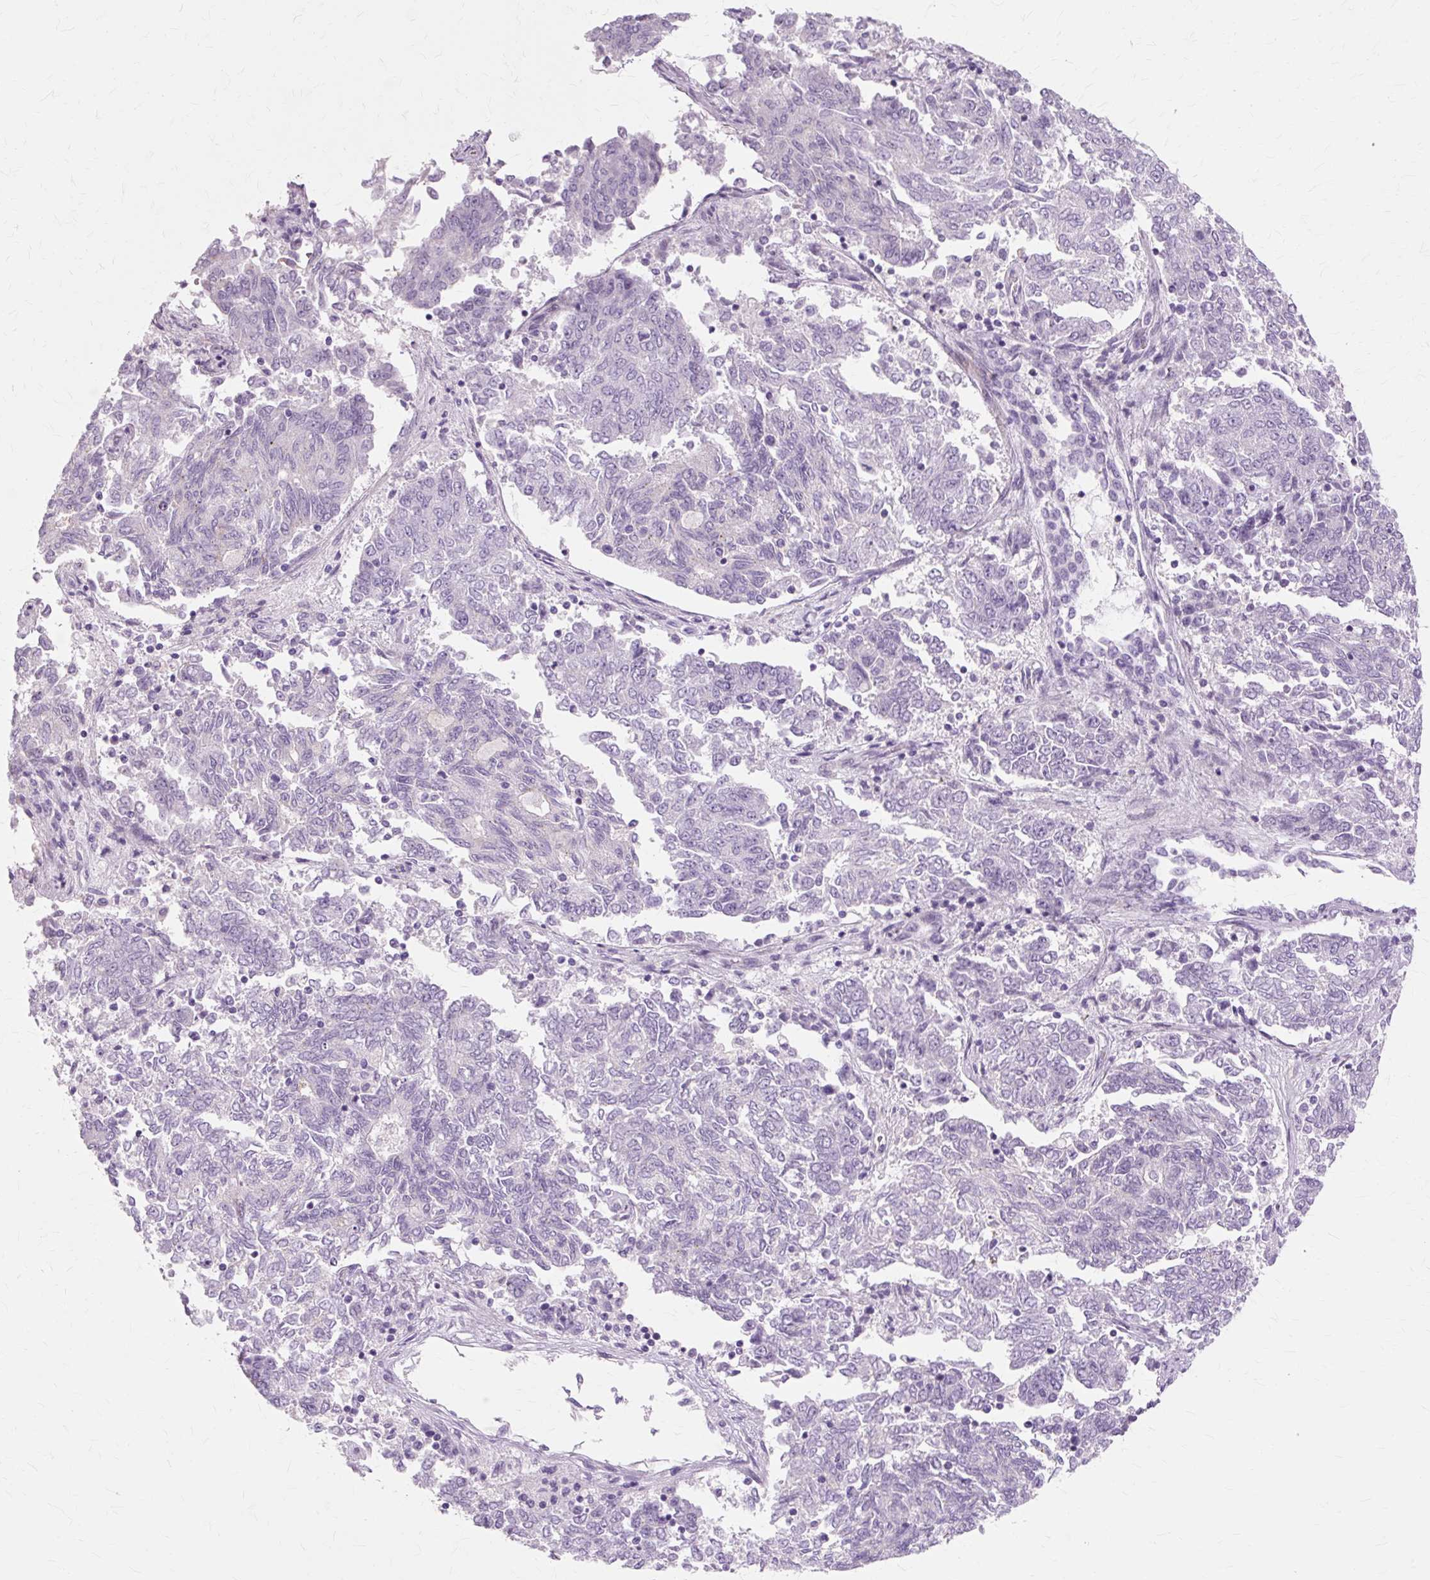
{"staining": {"intensity": "negative", "quantity": "none", "location": "none"}, "tissue": "endometrial cancer", "cell_type": "Tumor cells", "image_type": "cancer", "snomed": [{"axis": "morphology", "description": "Adenocarcinoma, NOS"}, {"axis": "topography", "description": "Endometrium"}], "caption": "Endometrial cancer (adenocarcinoma) stained for a protein using immunohistochemistry displays no staining tumor cells.", "gene": "IRX2", "patient": {"sex": "female", "age": 80}}